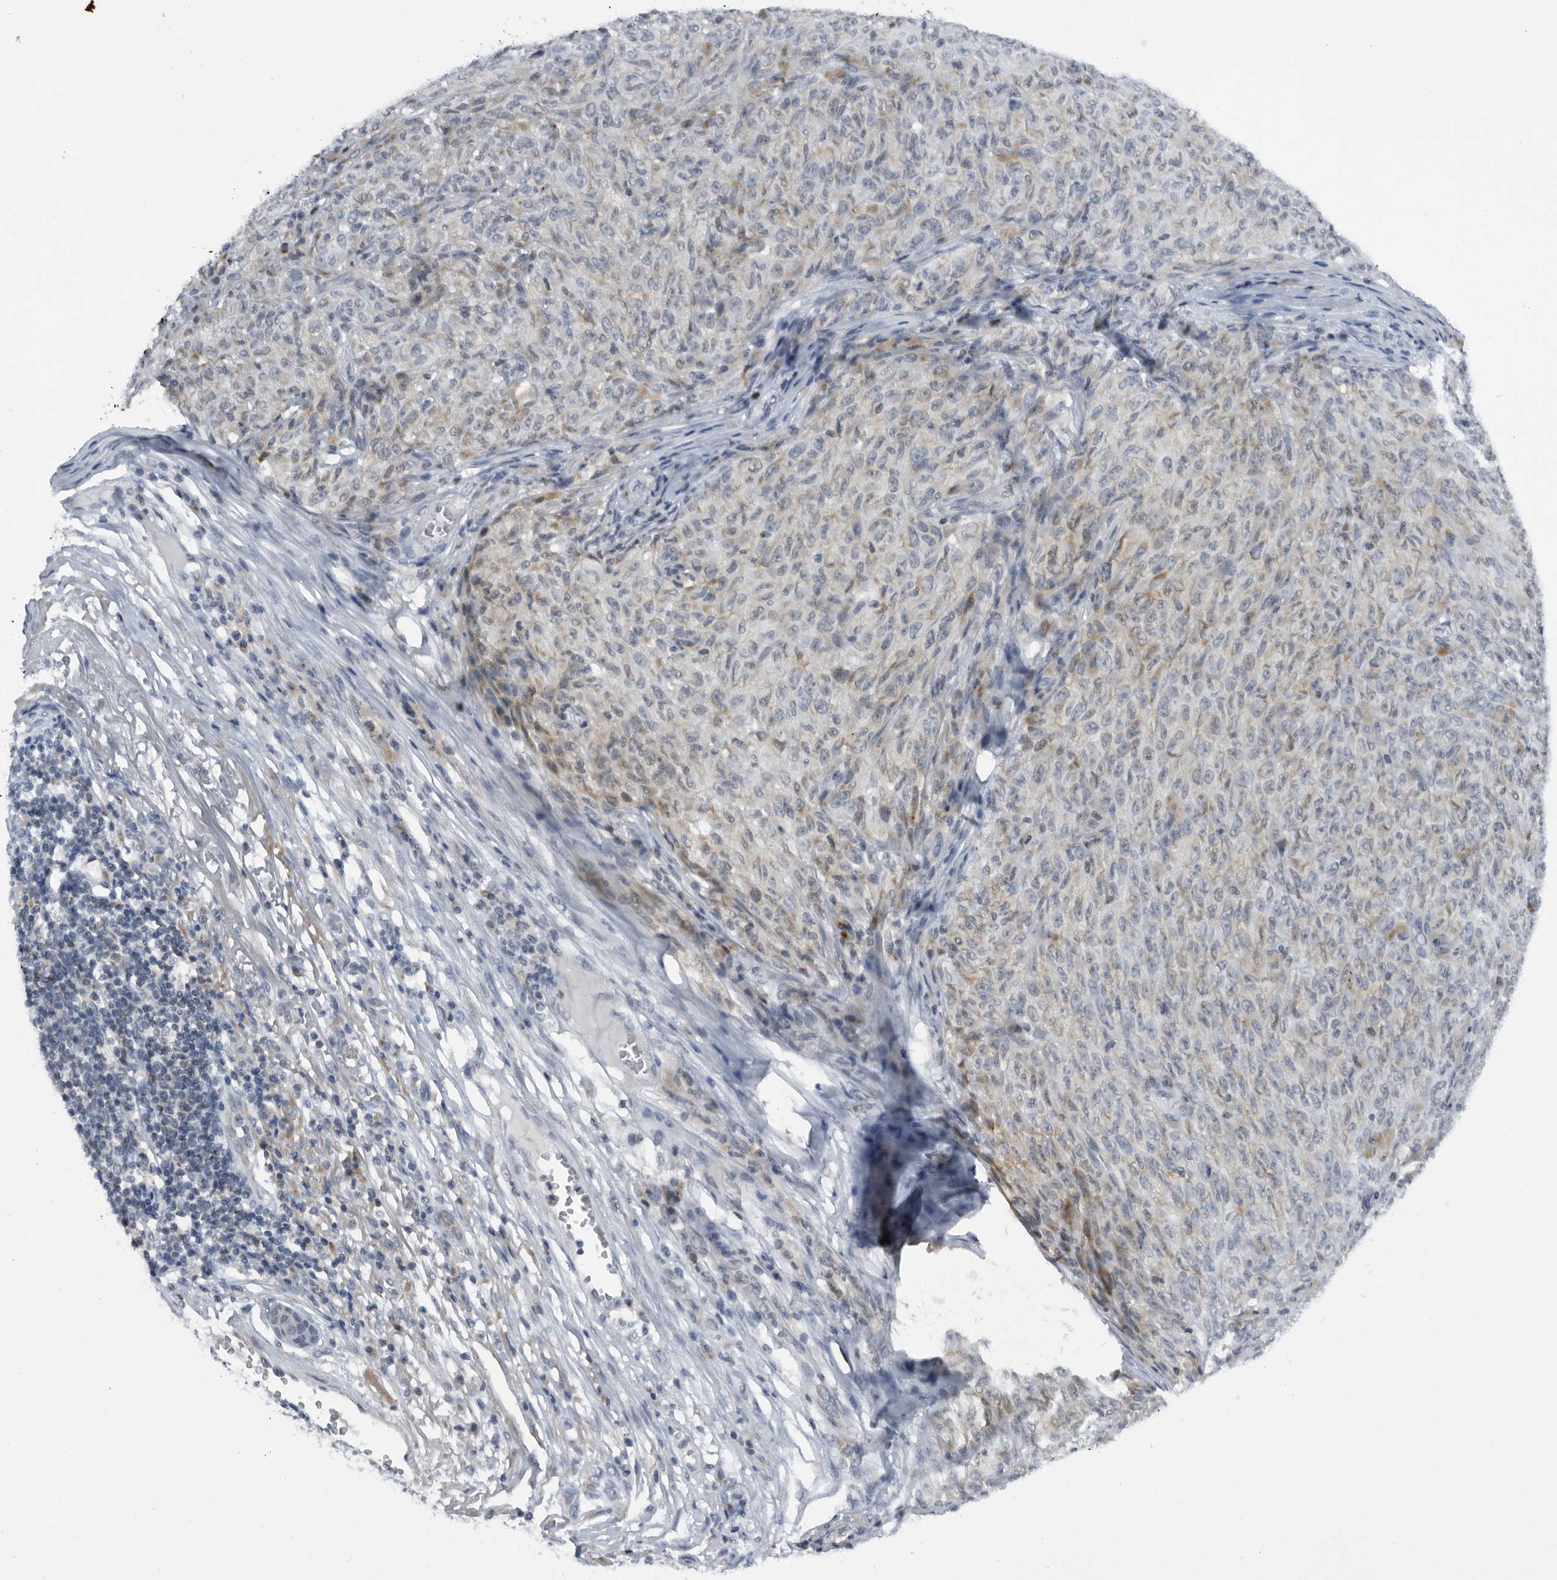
{"staining": {"intensity": "weak", "quantity": "<25%", "location": "cytoplasmic/membranous"}, "tissue": "melanoma", "cell_type": "Tumor cells", "image_type": "cancer", "snomed": [{"axis": "morphology", "description": "Malignant melanoma, NOS"}, {"axis": "topography", "description": "Skin"}], "caption": "Photomicrograph shows no protein expression in tumor cells of melanoma tissue. The staining is performed using DAB (3,3'-diaminobenzidine) brown chromogen with nuclei counter-stained in using hematoxylin.", "gene": "SLC25A22", "patient": {"sex": "female", "age": 82}}